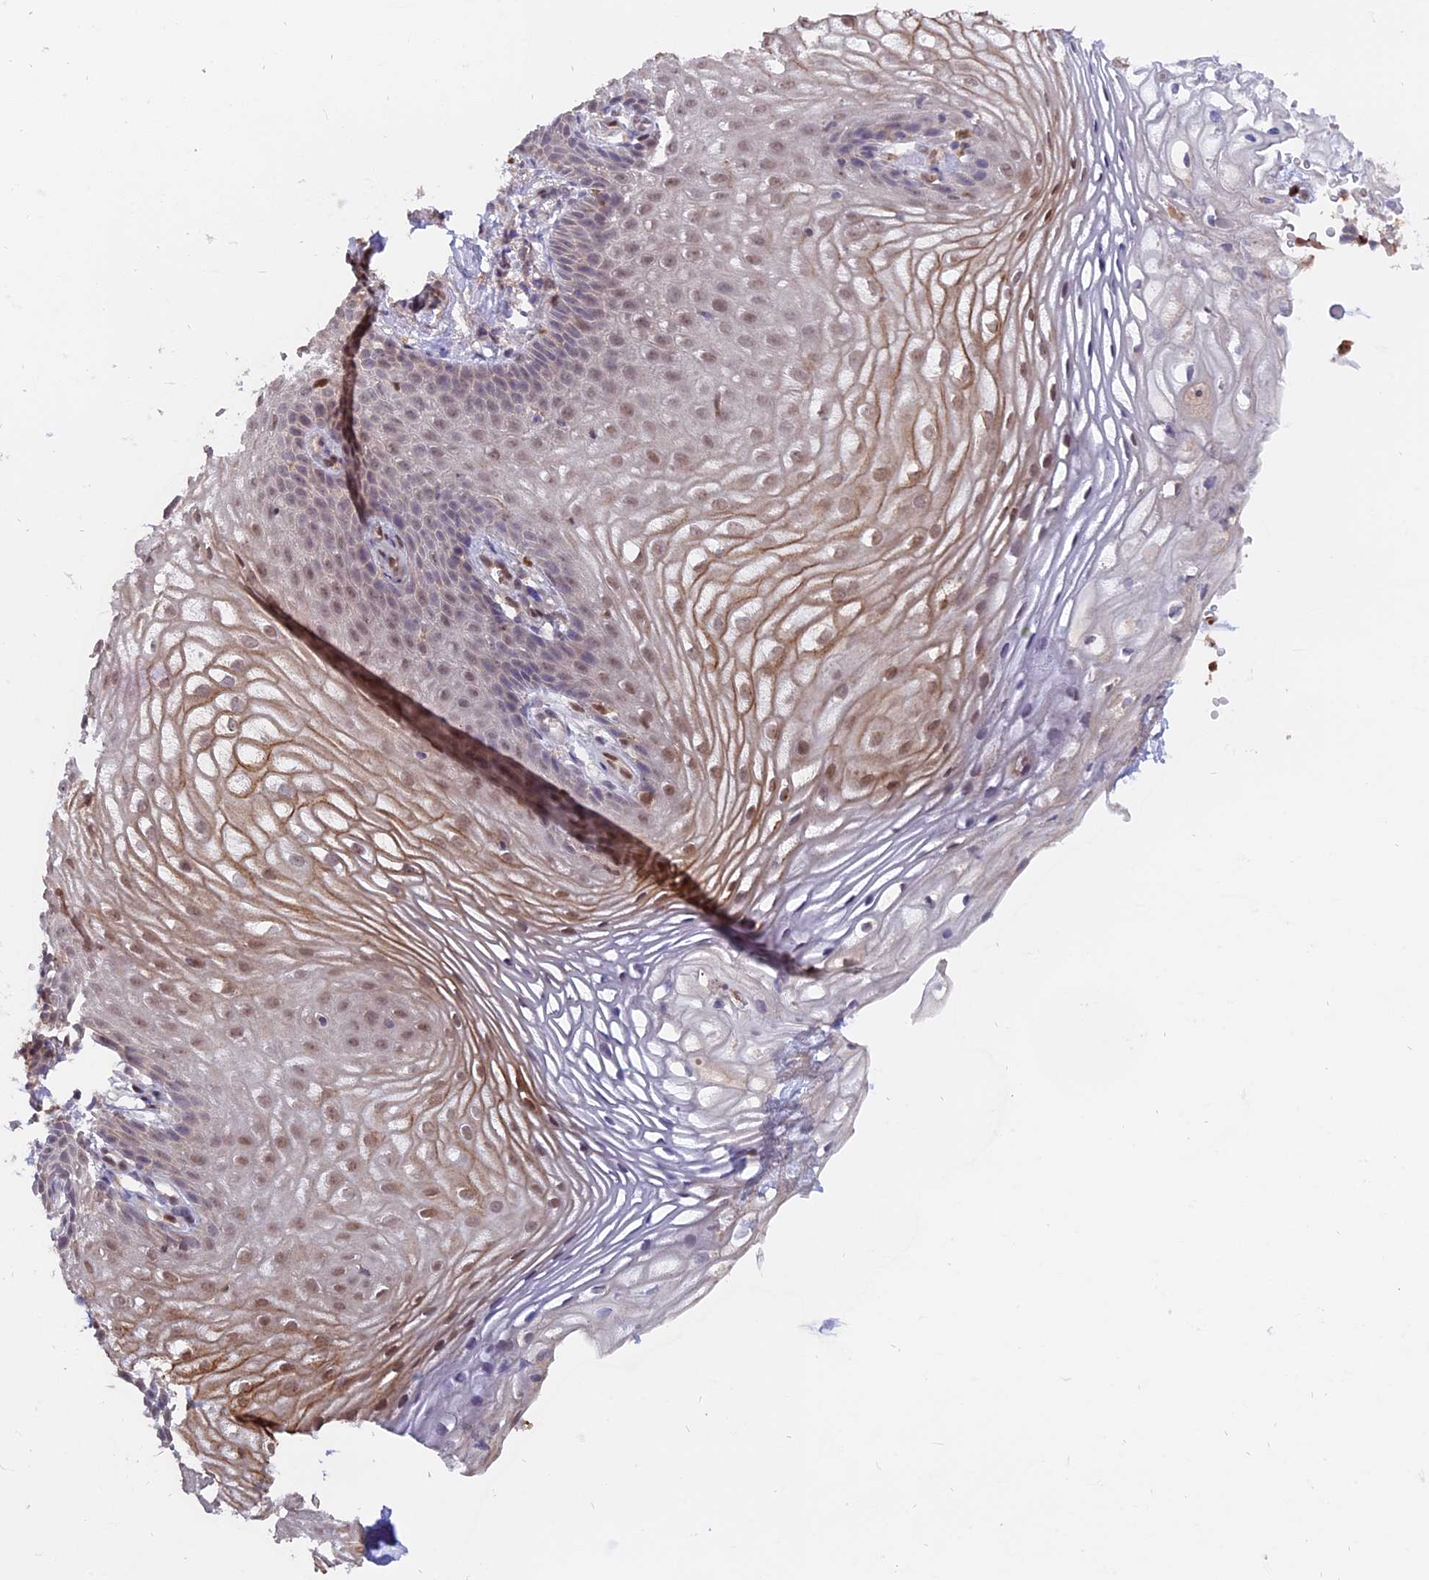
{"staining": {"intensity": "moderate", "quantity": "<25%", "location": "cytoplasmic/membranous,nuclear"}, "tissue": "vagina", "cell_type": "Squamous epithelial cells", "image_type": "normal", "snomed": [{"axis": "morphology", "description": "Normal tissue, NOS"}, {"axis": "topography", "description": "Vagina"}], "caption": "IHC (DAB) staining of normal human vagina exhibits moderate cytoplasmic/membranous,nuclear protein staining in about <25% of squamous epithelial cells.", "gene": "FAM118B", "patient": {"sex": "female", "age": 60}}